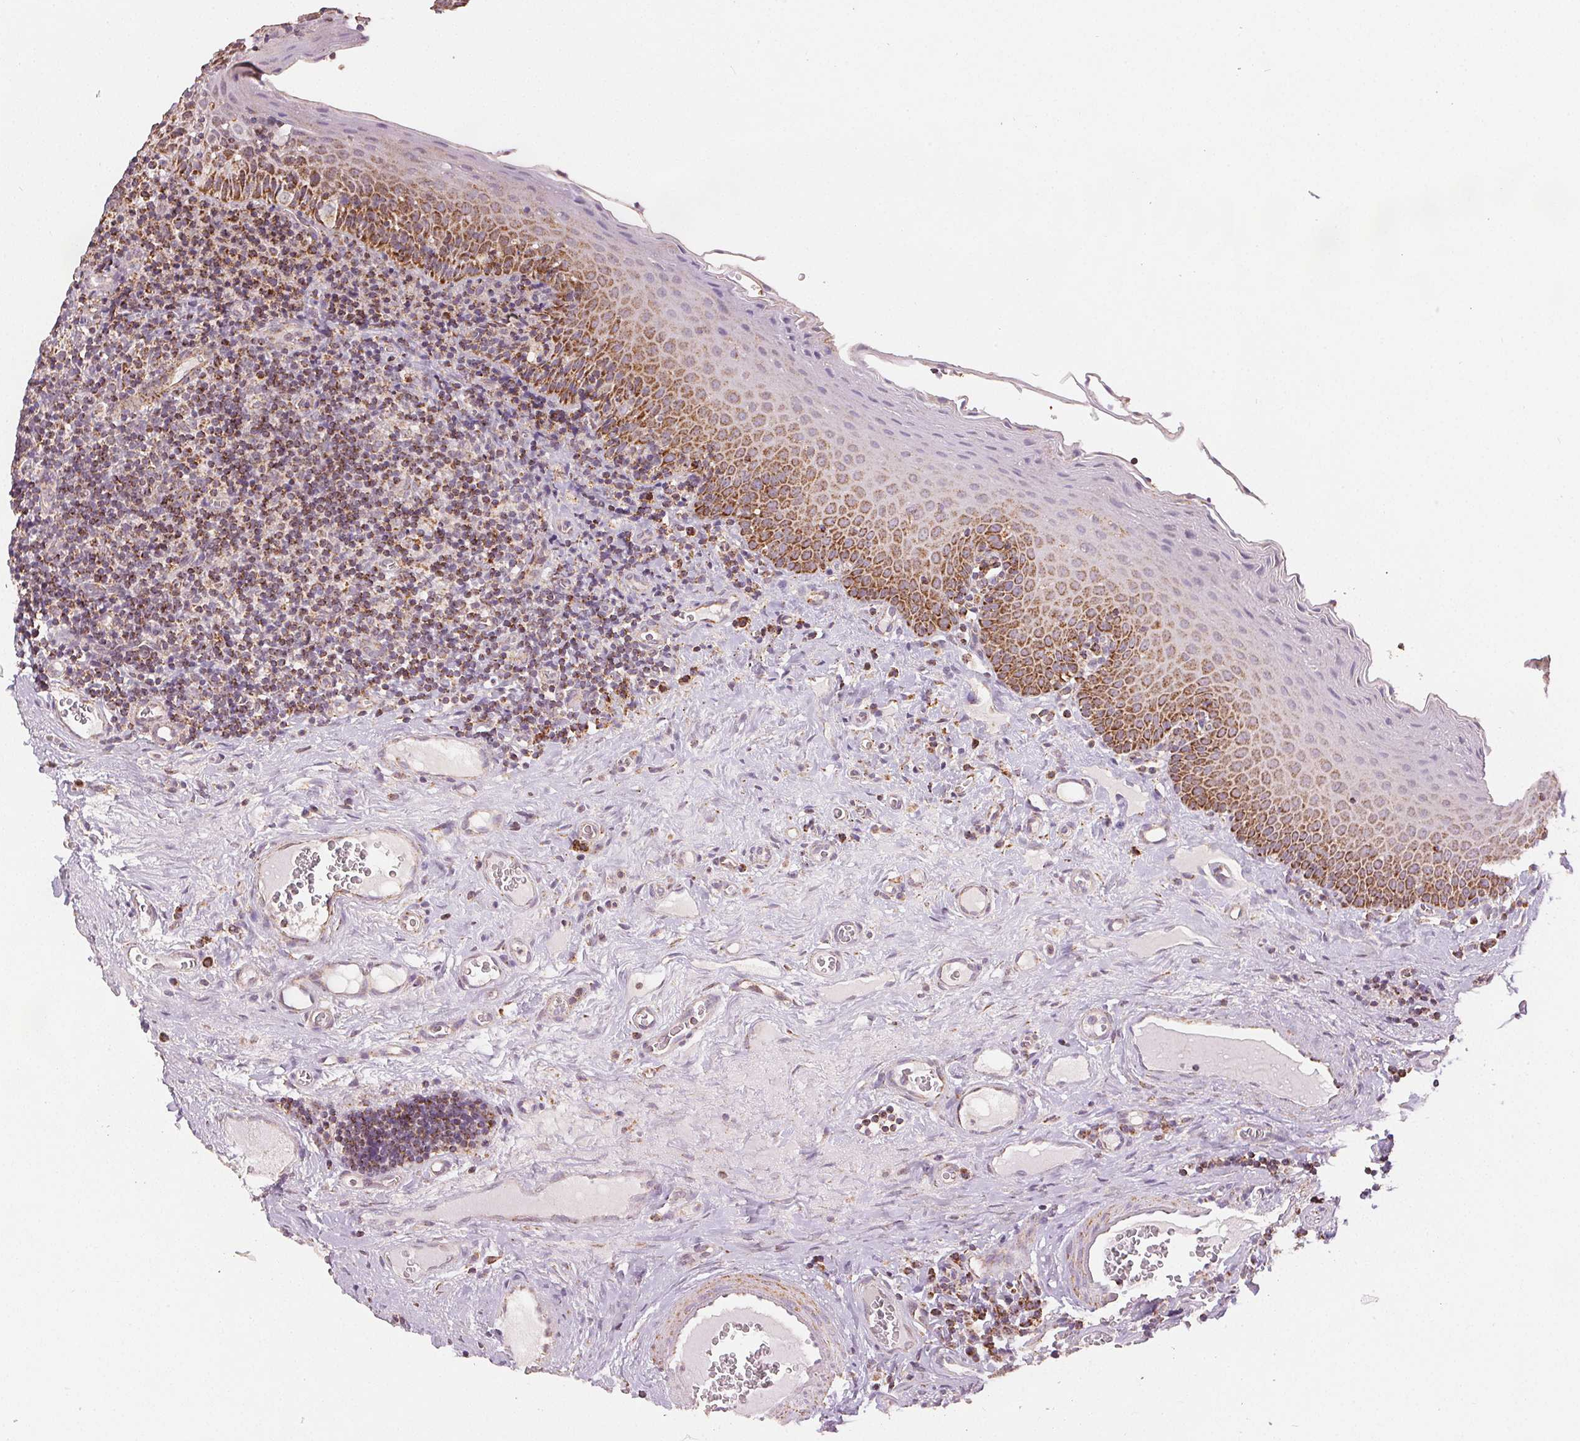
{"staining": {"intensity": "strong", "quantity": ">75%", "location": "cytoplasmic/membranous"}, "tissue": "tonsil", "cell_type": "Germinal center cells", "image_type": "normal", "snomed": [{"axis": "morphology", "description": "Normal tissue, NOS"}, {"axis": "morphology", "description": "Inflammation, NOS"}, {"axis": "topography", "description": "Tonsil"}], "caption": "The image shows staining of unremarkable tonsil, revealing strong cytoplasmic/membranous protein staining (brown color) within germinal center cells. (Stains: DAB in brown, nuclei in blue, Microscopy: brightfield microscopy at high magnification).", "gene": "SDHB", "patient": {"sex": "female", "age": 31}}